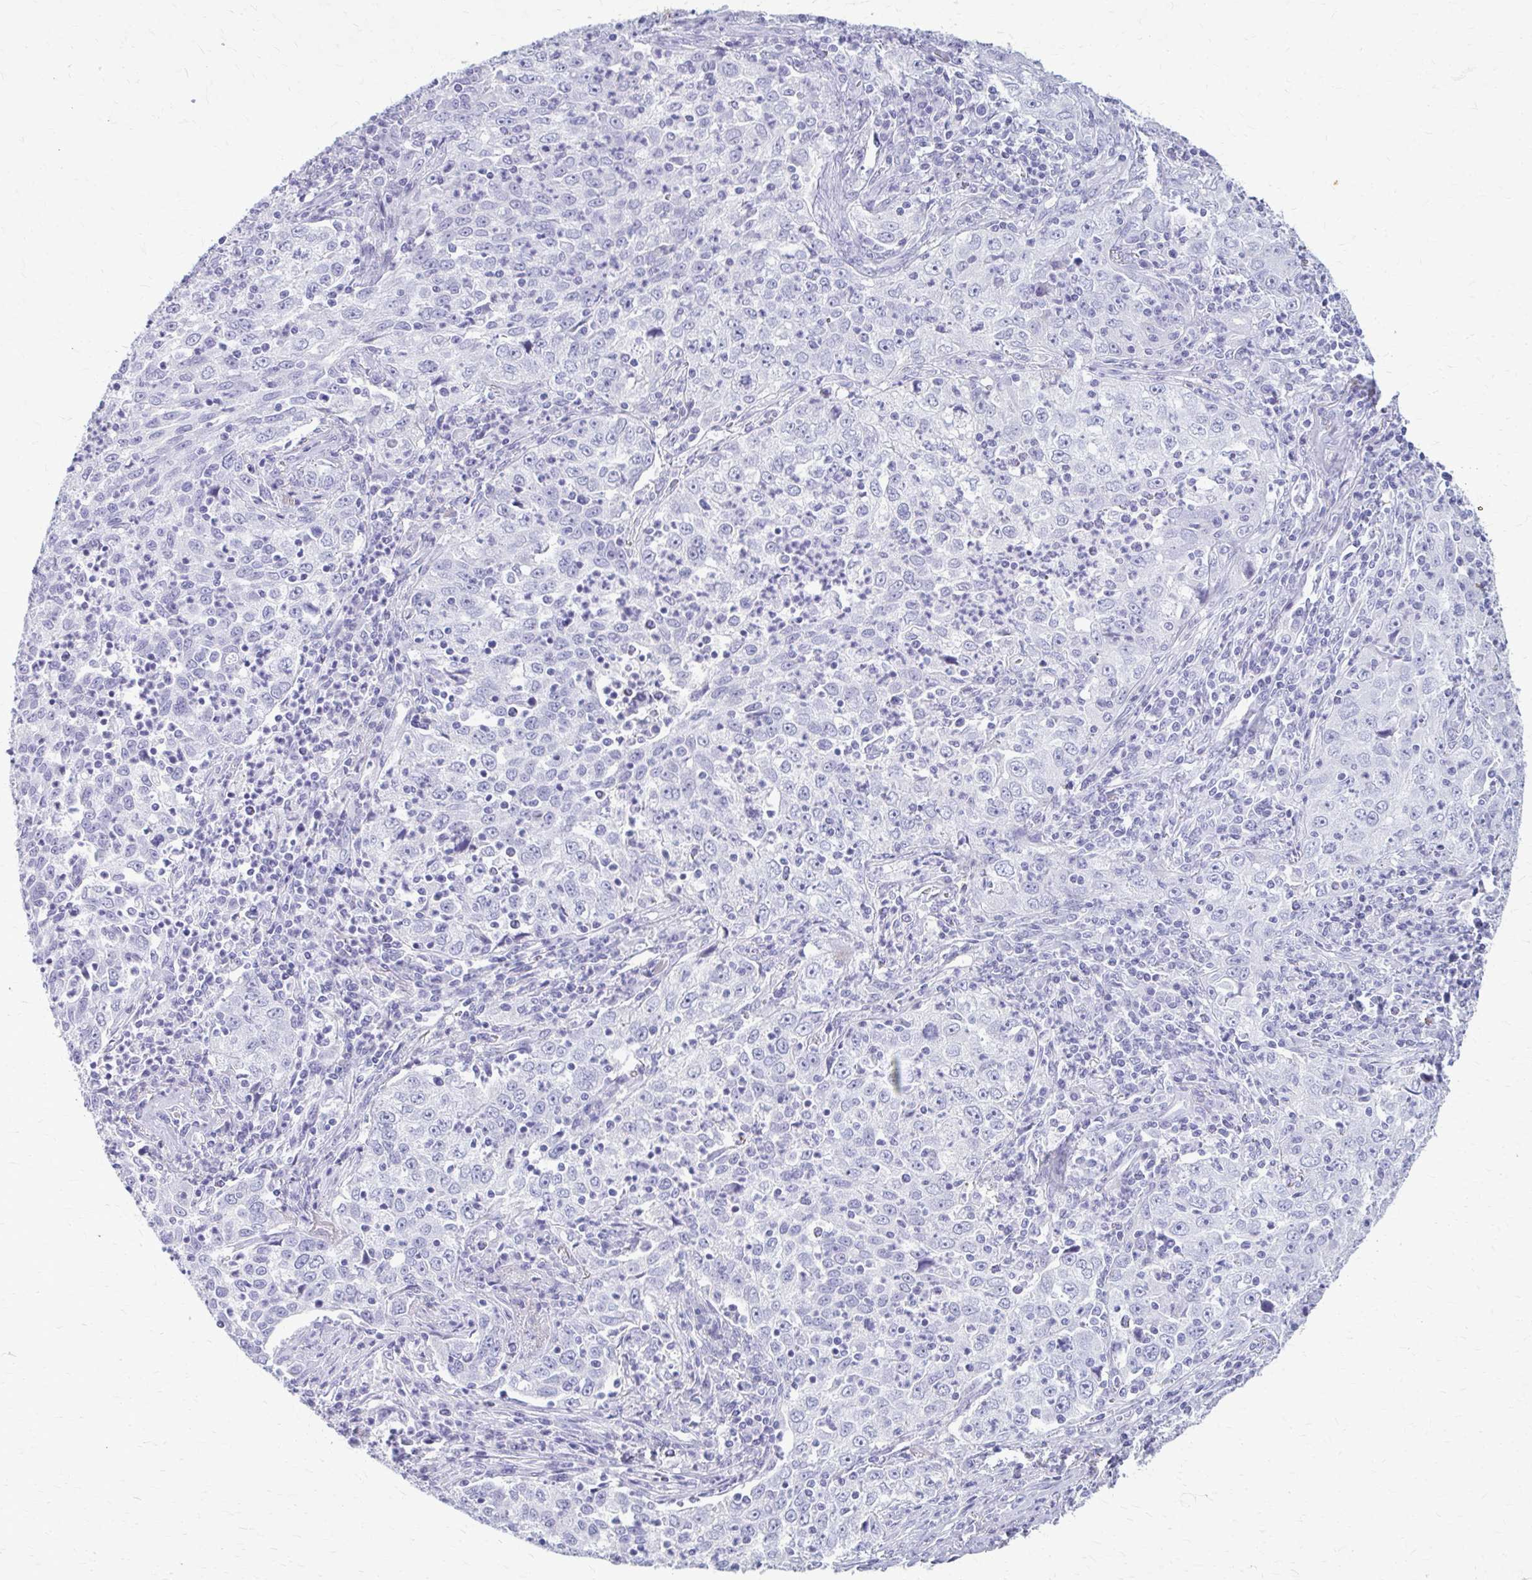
{"staining": {"intensity": "negative", "quantity": "none", "location": "none"}, "tissue": "lung cancer", "cell_type": "Tumor cells", "image_type": "cancer", "snomed": [{"axis": "morphology", "description": "Squamous cell carcinoma, NOS"}, {"axis": "topography", "description": "Lung"}], "caption": "Tumor cells are negative for brown protein staining in lung squamous cell carcinoma. Nuclei are stained in blue.", "gene": "KRT5", "patient": {"sex": "male", "age": 71}}